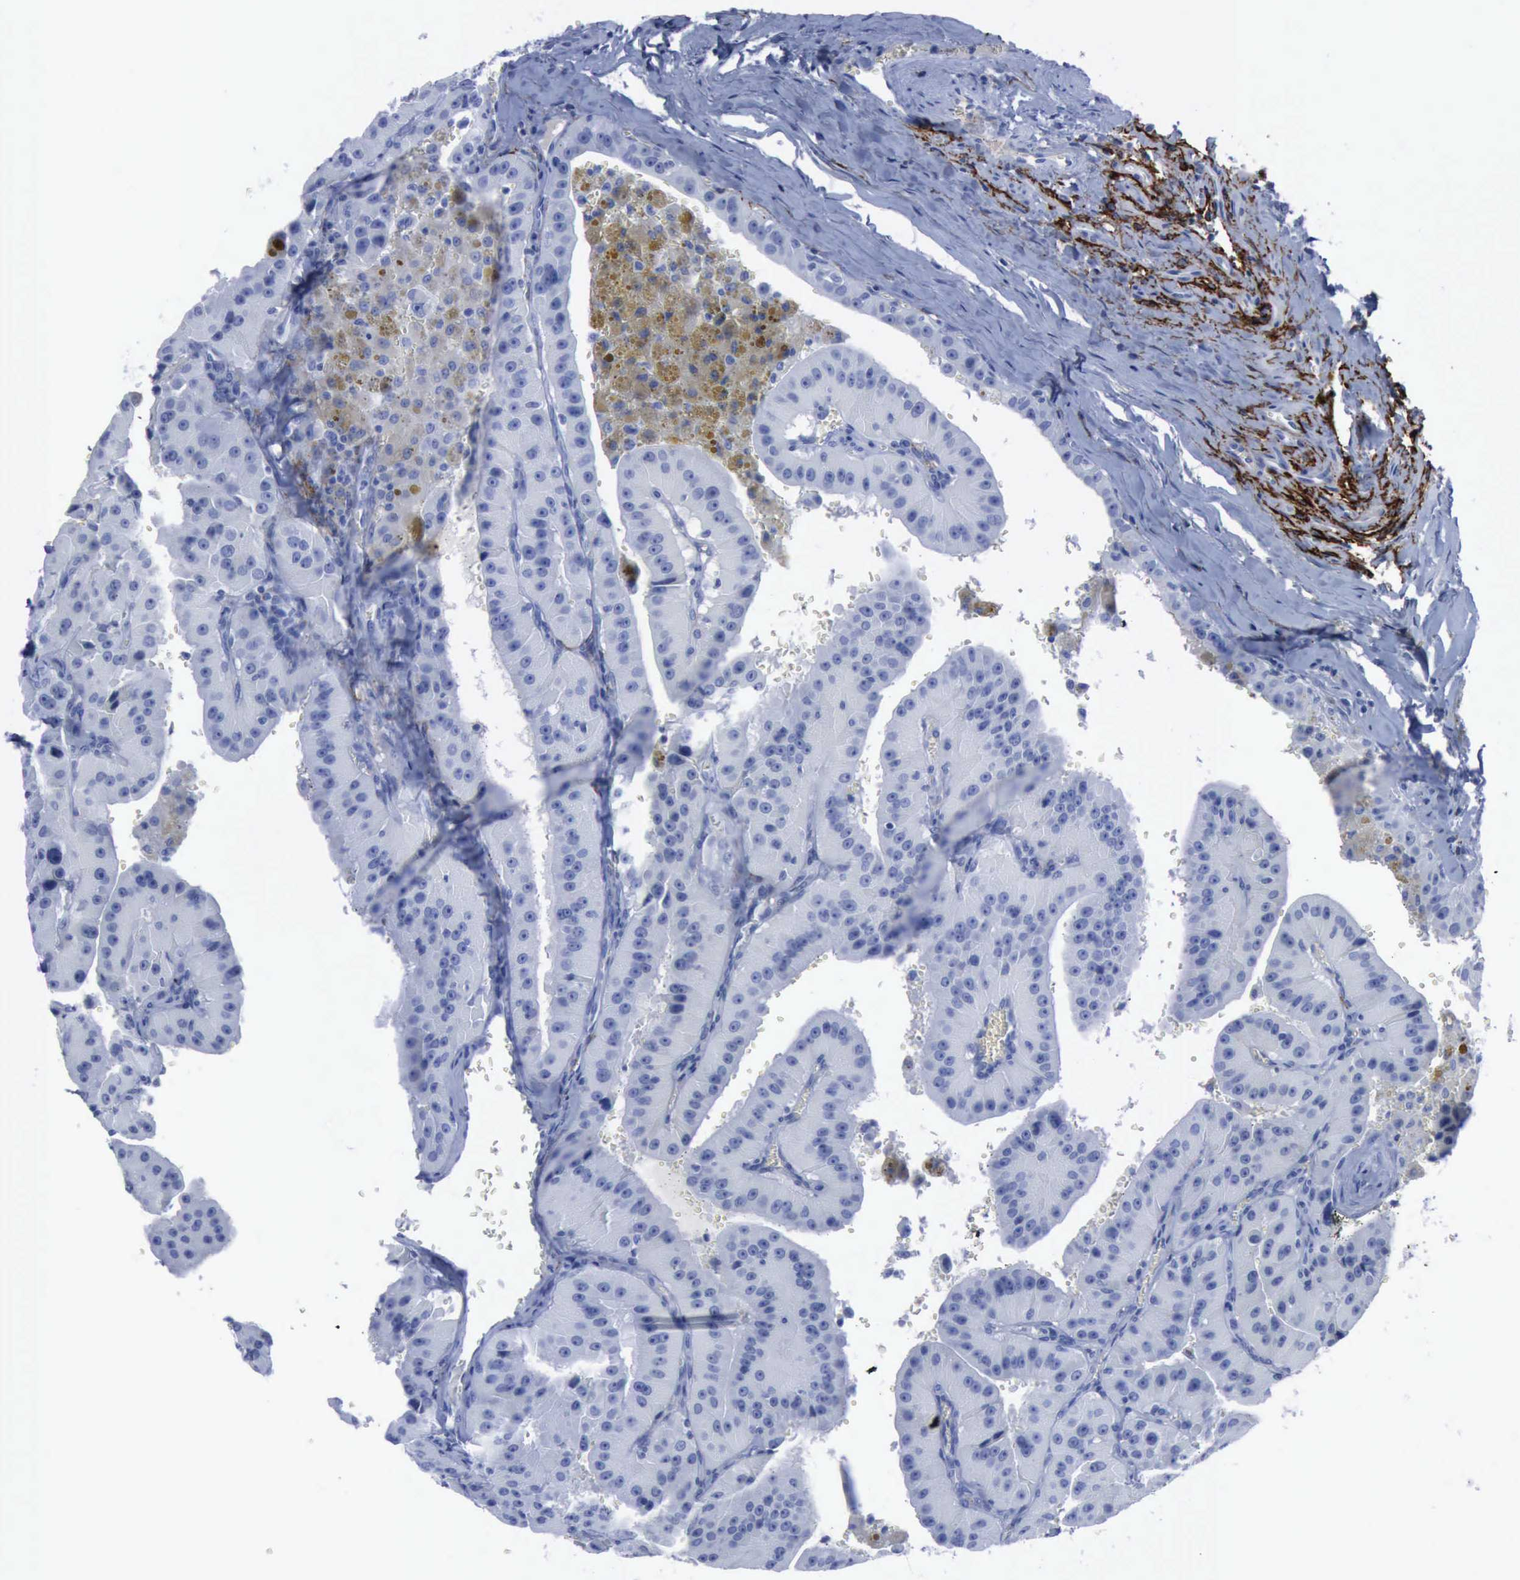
{"staining": {"intensity": "negative", "quantity": "none", "location": "none"}, "tissue": "thyroid cancer", "cell_type": "Tumor cells", "image_type": "cancer", "snomed": [{"axis": "morphology", "description": "Carcinoma, NOS"}, {"axis": "topography", "description": "Thyroid gland"}], "caption": "Human carcinoma (thyroid) stained for a protein using immunohistochemistry (IHC) exhibits no staining in tumor cells.", "gene": "NGFR", "patient": {"sex": "male", "age": 76}}